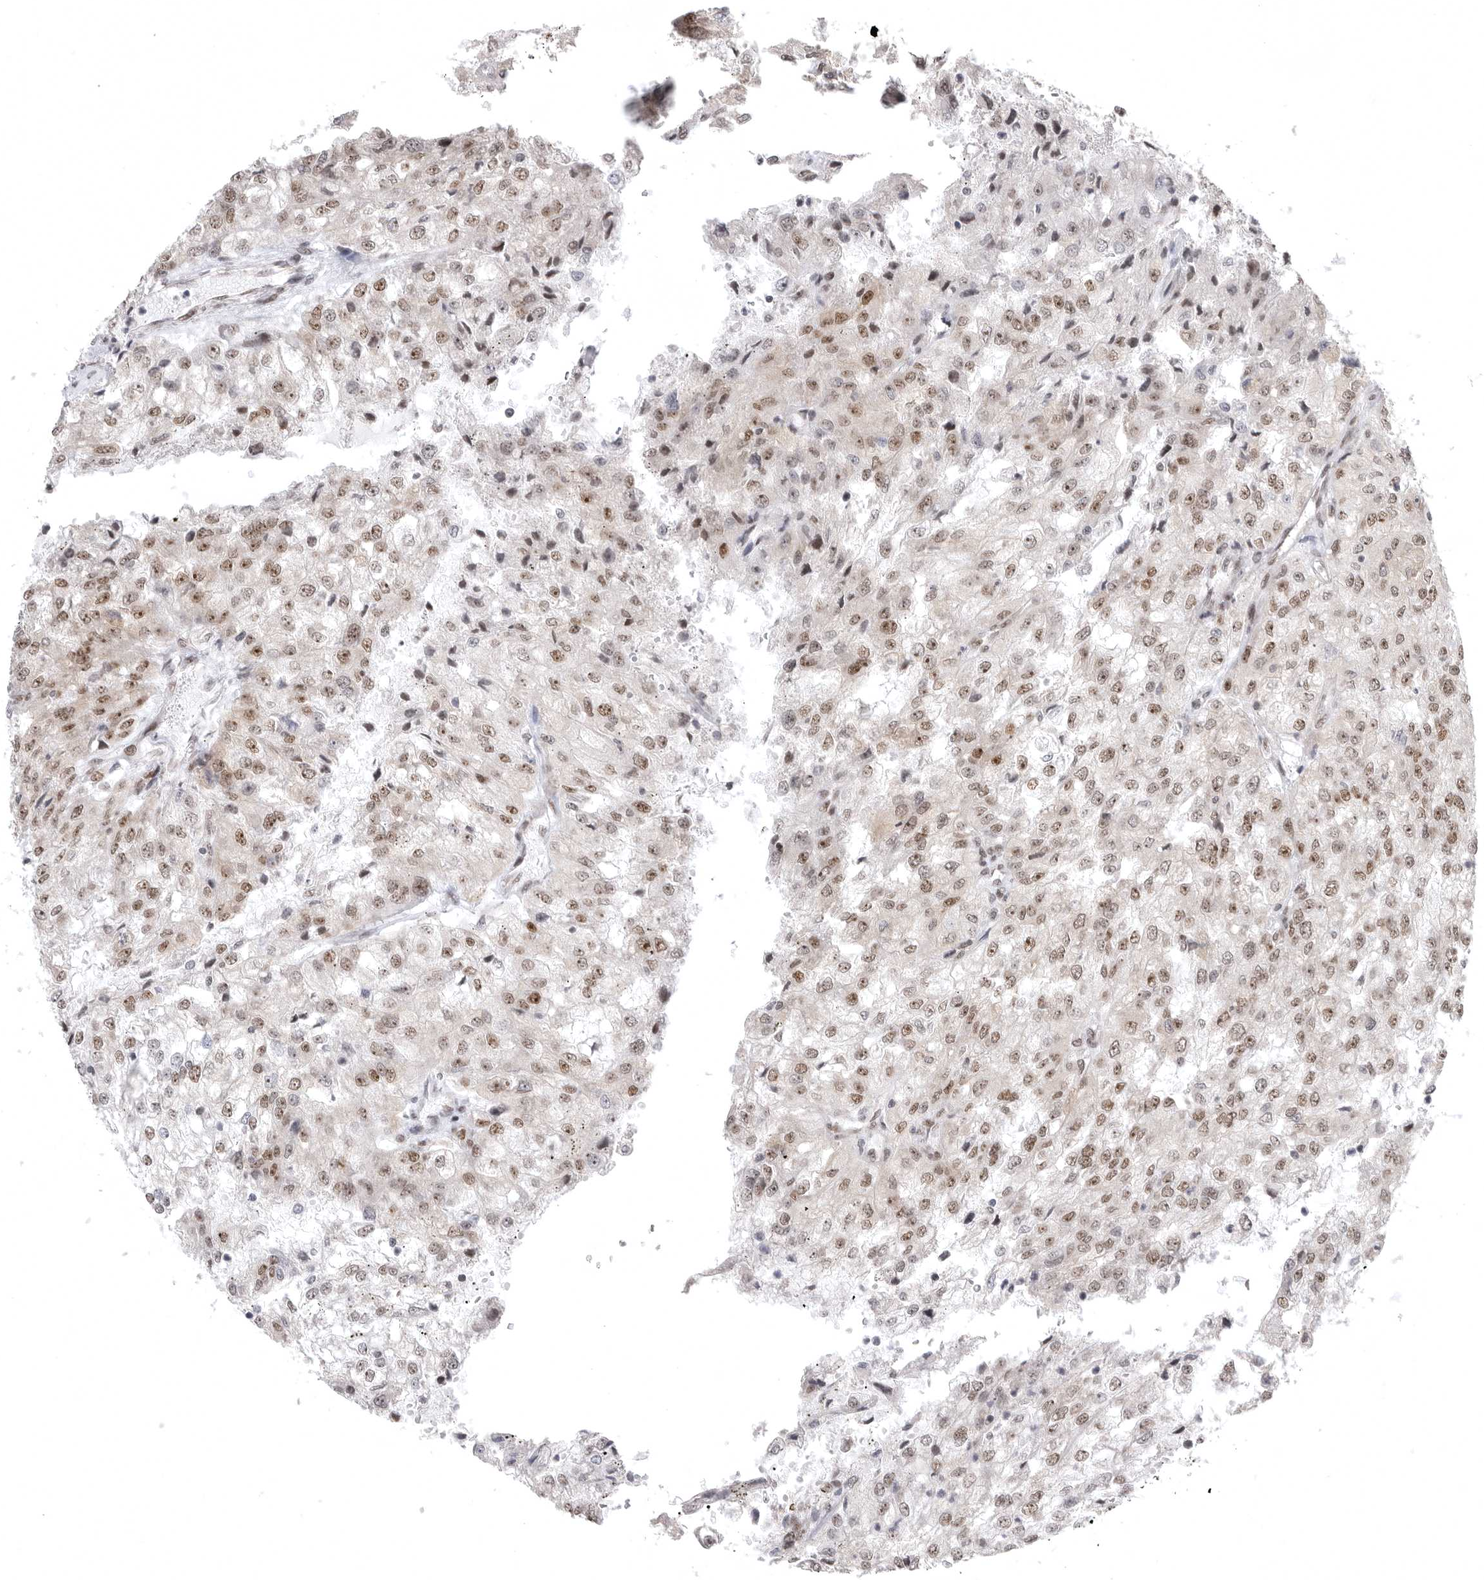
{"staining": {"intensity": "weak", "quantity": "25%-75%", "location": "nuclear"}, "tissue": "renal cancer", "cell_type": "Tumor cells", "image_type": "cancer", "snomed": [{"axis": "morphology", "description": "Adenocarcinoma, NOS"}, {"axis": "topography", "description": "Kidney"}], "caption": "This is a photomicrograph of immunohistochemistry (IHC) staining of adenocarcinoma (renal), which shows weak expression in the nuclear of tumor cells.", "gene": "ZNF830", "patient": {"sex": "female", "age": 54}}